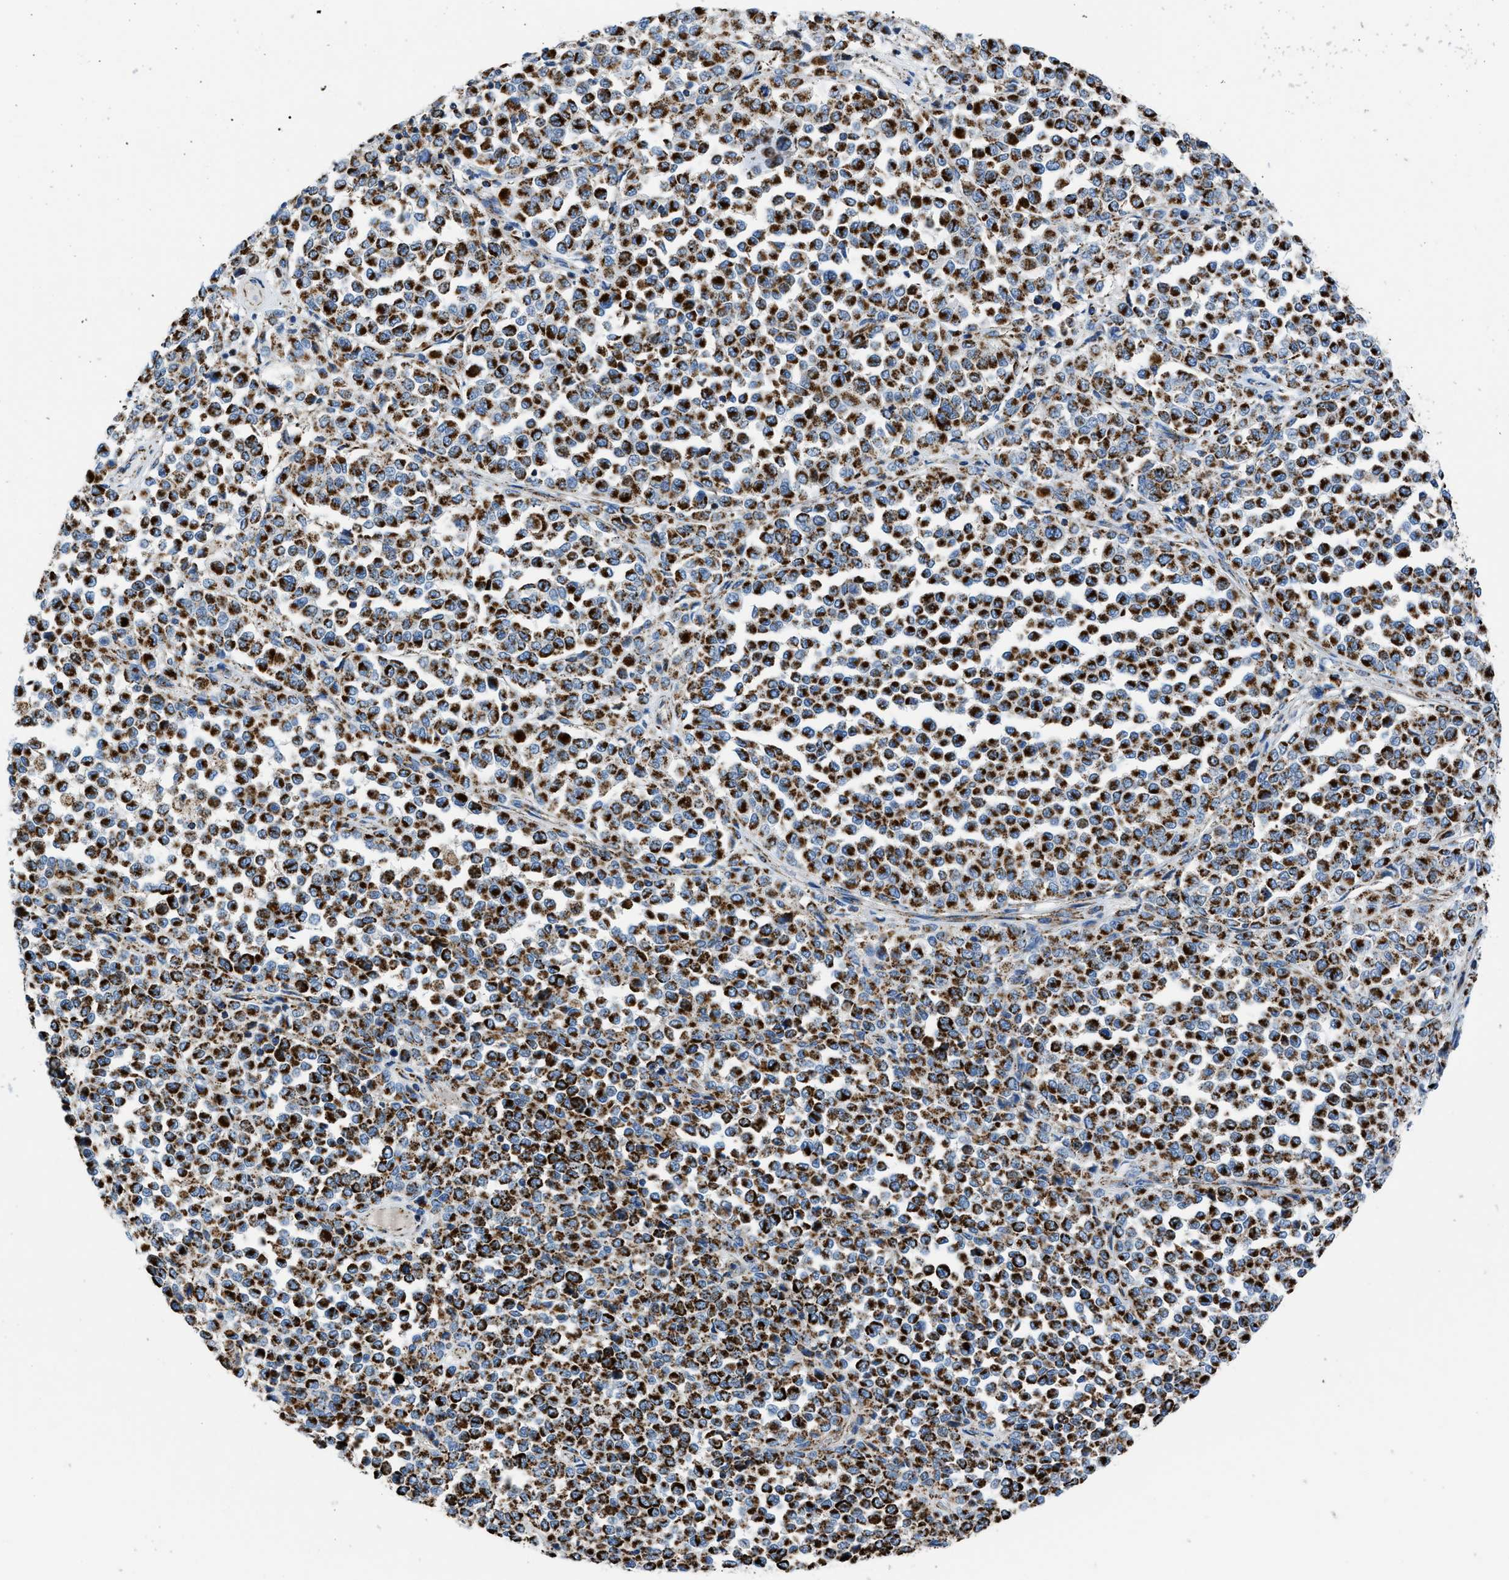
{"staining": {"intensity": "strong", "quantity": ">75%", "location": "cytoplasmic/membranous"}, "tissue": "melanoma", "cell_type": "Tumor cells", "image_type": "cancer", "snomed": [{"axis": "morphology", "description": "Malignant melanoma, Metastatic site"}, {"axis": "topography", "description": "Pancreas"}], "caption": "Human melanoma stained for a protein (brown) demonstrates strong cytoplasmic/membranous positive staining in approximately >75% of tumor cells.", "gene": "PHB2", "patient": {"sex": "female", "age": 30}}